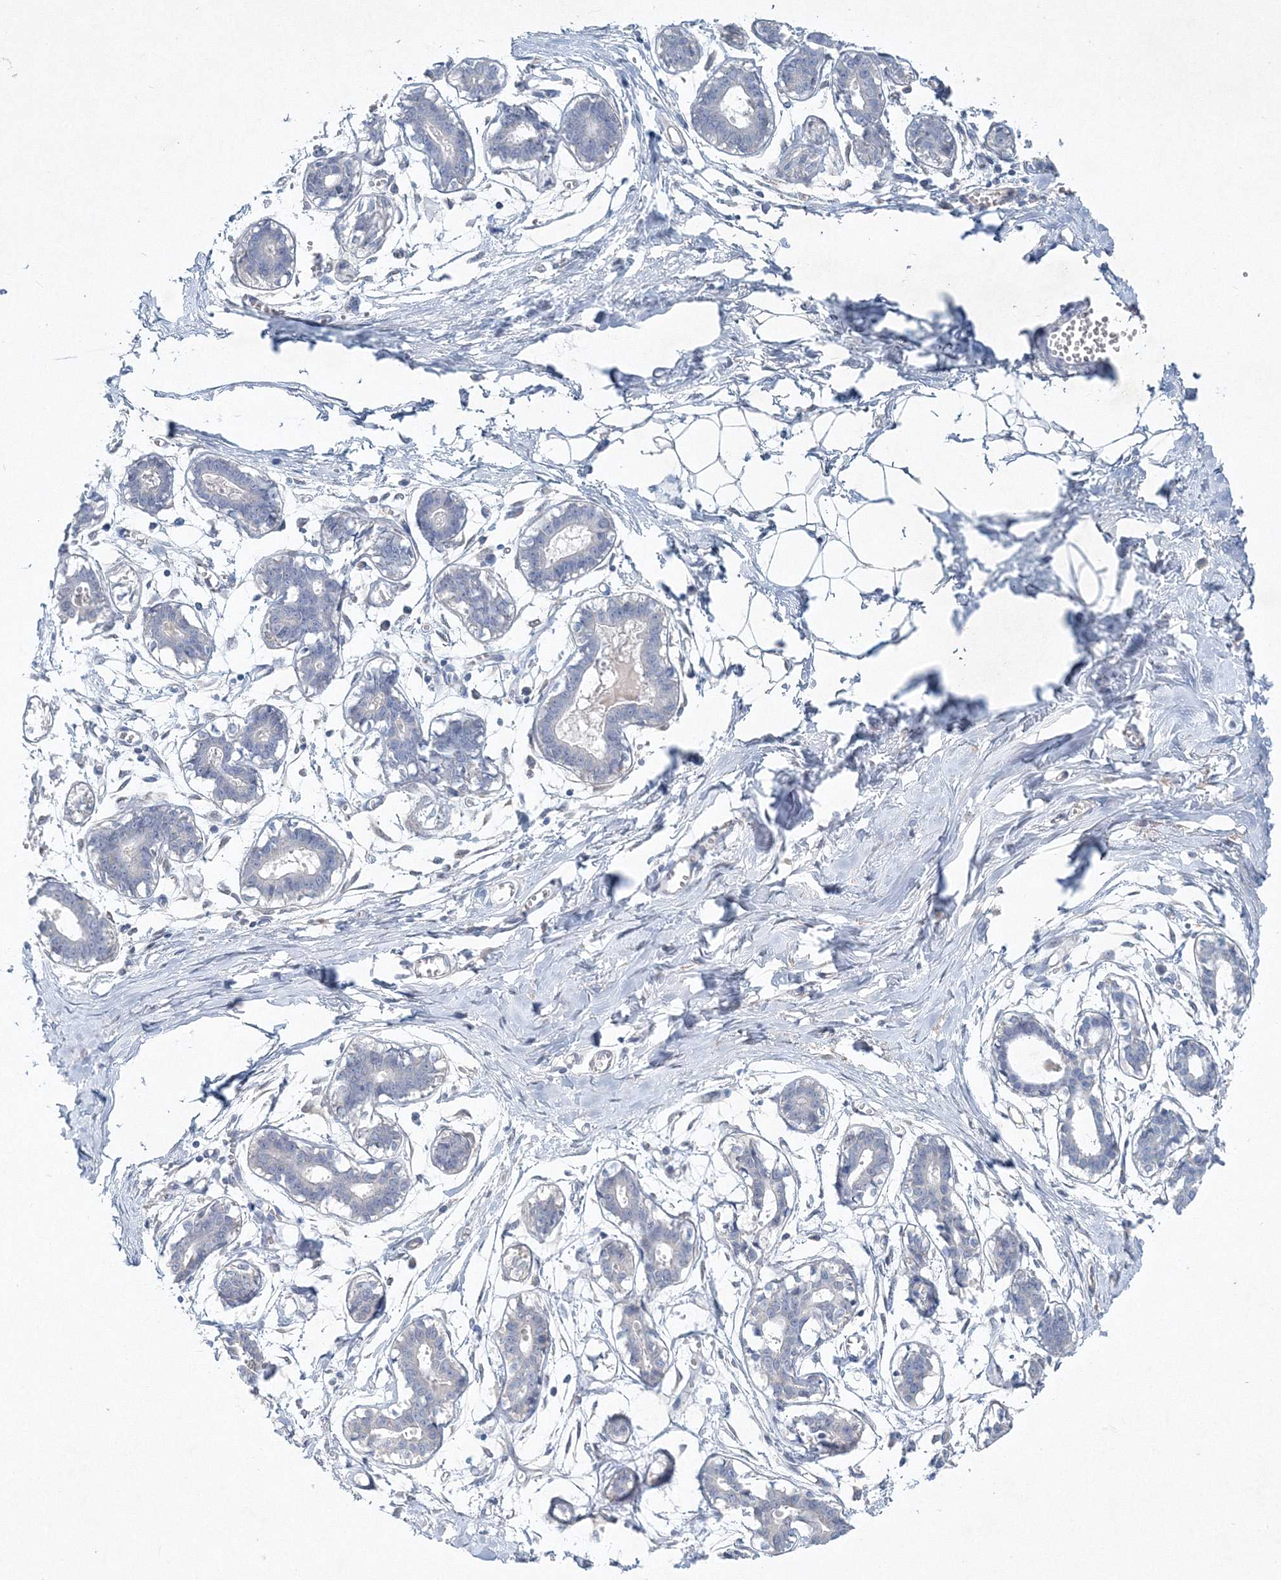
{"staining": {"intensity": "negative", "quantity": "none", "location": "none"}, "tissue": "breast", "cell_type": "Adipocytes", "image_type": "normal", "snomed": [{"axis": "morphology", "description": "Normal tissue, NOS"}, {"axis": "topography", "description": "Breast"}], "caption": "The image shows no significant positivity in adipocytes of breast.", "gene": "SH3BP5", "patient": {"sex": "female", "age": 27}}